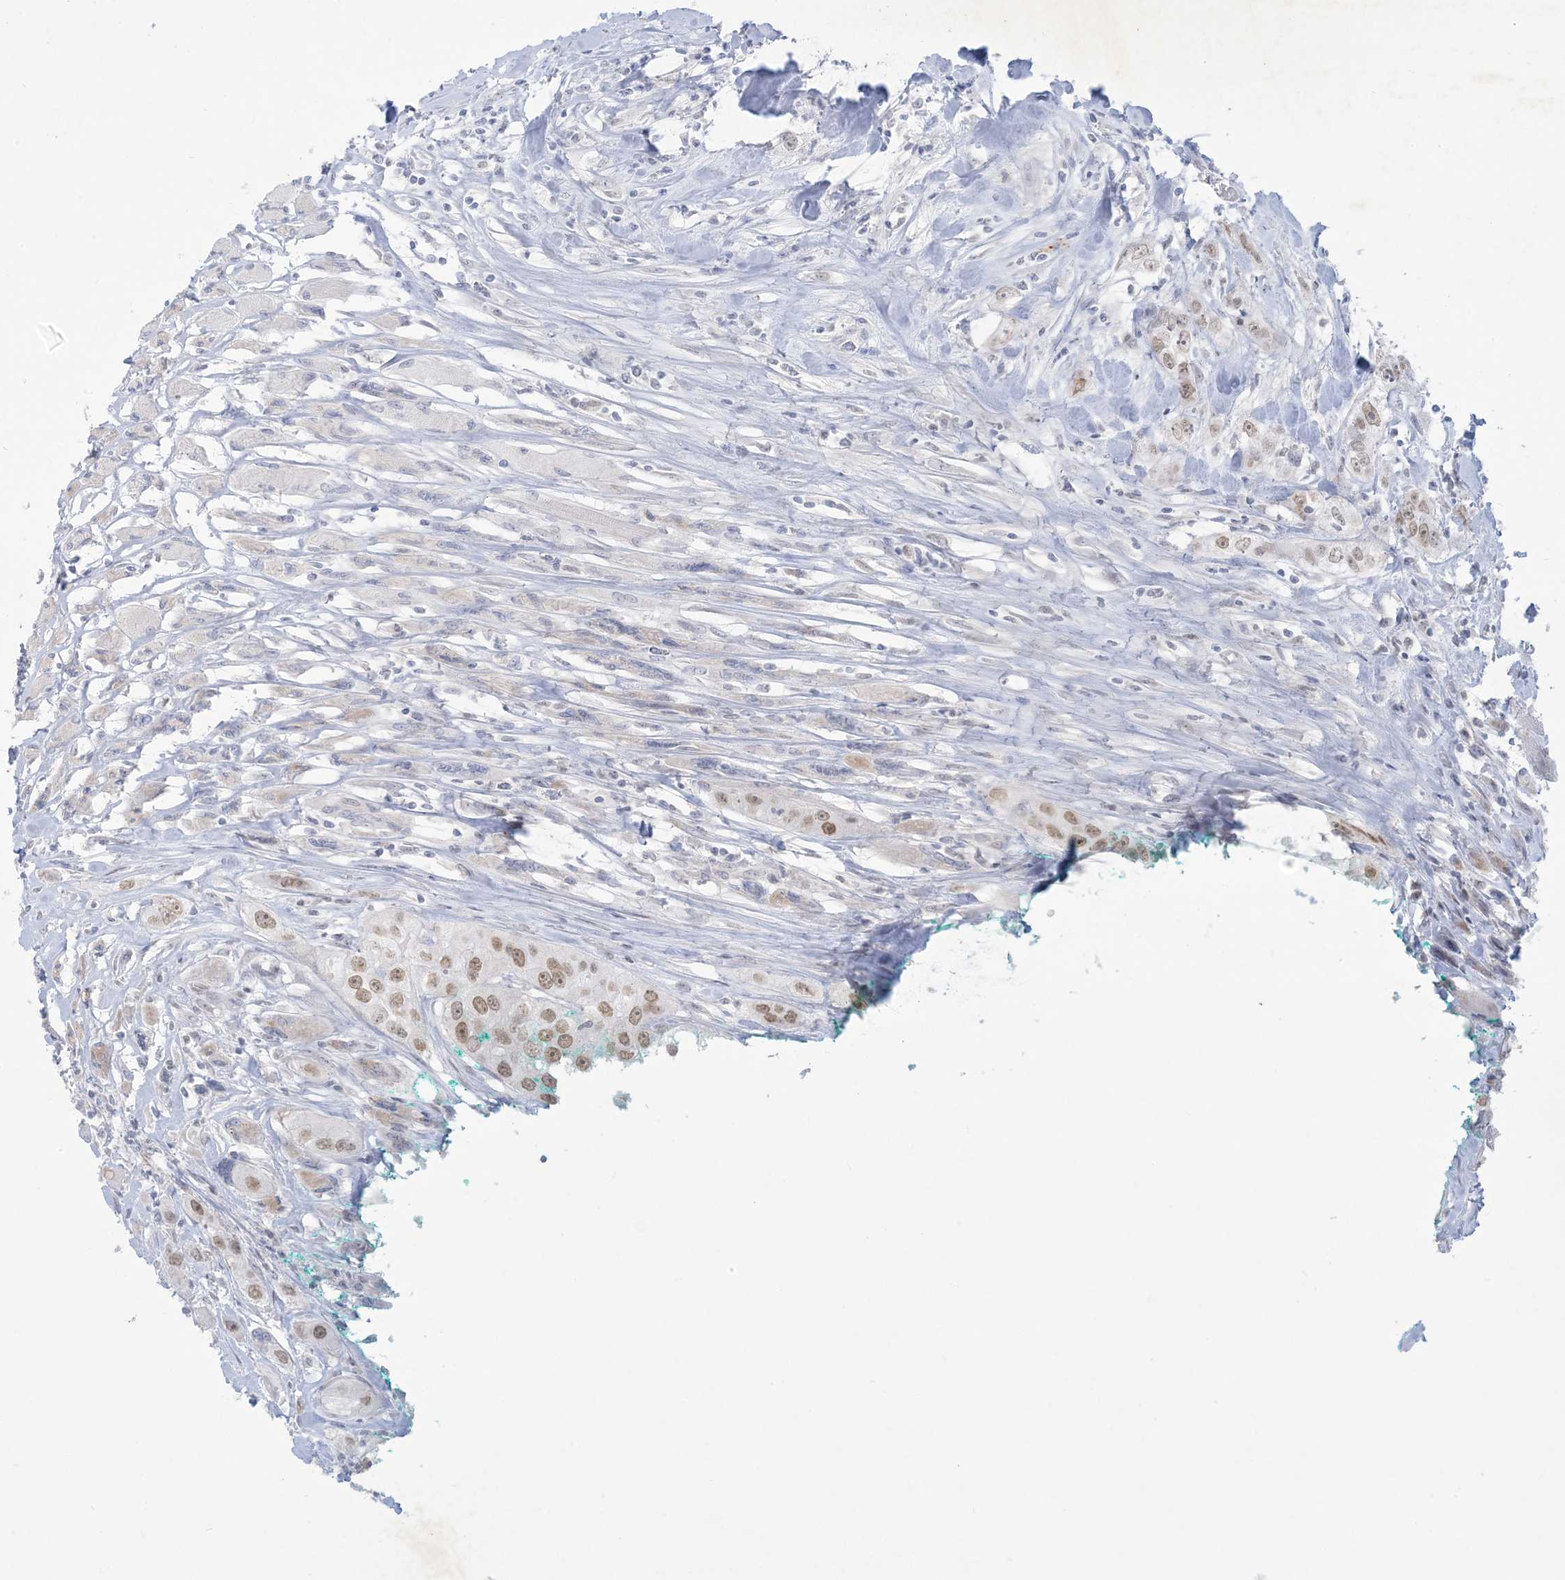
{"staining": {"intensity": "moderate", "quantity": ">75%", "location": "nuclear"}, "tissue": "head and neck cancer", "cell_type": "Tumor cells", "image_type": "cancer", "snomed": [{"axis": "morphology", "description": "Normal tissue, NOS"}, {"axis": "morphology", "description": "Squamous cell carcinoma, NOS"}, {"axis": "topography", "description": "Skeletal muscle"}, {"axis": "topography", "description": "Head-Neck"}], "caption": "A high-resolution image shows immunohistochemistry staining of head and neck cancer (squamous cell carcinoma), which displays moderate nuclear staining in approximately >75% of tumor cells. Using DAB (3,3'-diaminobenzidine) (brown) and hematoxylin (blue) stains, captured at high magnification using brightfield microscopy.", "gene": "HOMEZ", "patient": {"sex": "male", "age": 51}}